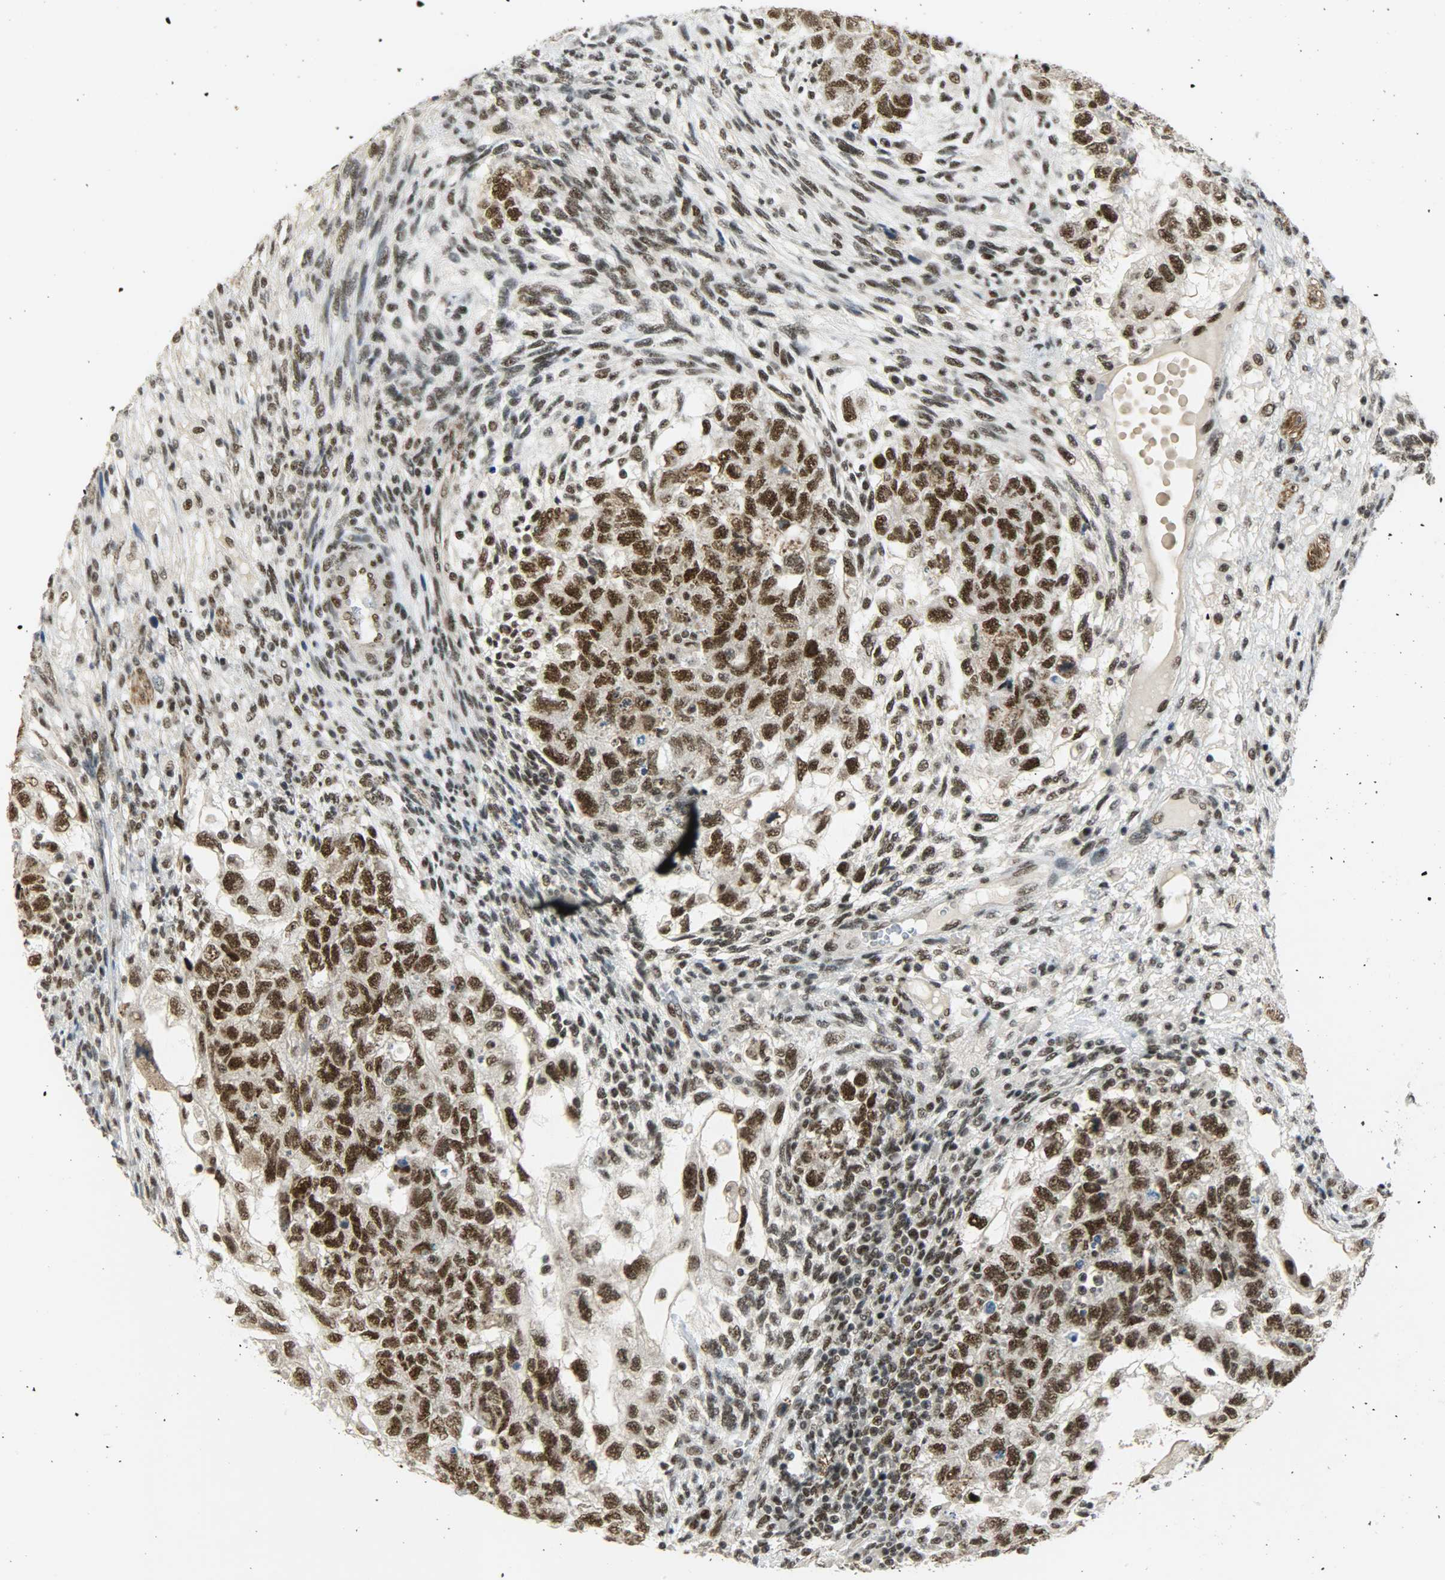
{"staining": {"intensity": "strong", "quantity": ">75%", "location": "nuclear"}, "tissue": "testis cancer", "cell_type": "Tumor cells", "image_type": "cancer", "snomed": [{"axis": "morphology", "description": "Normal tissue, NOS"}, {"axis": "morphology", "description": "Carcinoma, Embryonal, NOS"}, {"axis": "topography", "description": "Testis"}], "caption": "Immunohistochemistry of human testis cancer demonstrates high levels of strong nuclear expression in about >75% of tumor cells.", "gene": "SUGP1", "patient": {"sex": "male", "age": 36}}